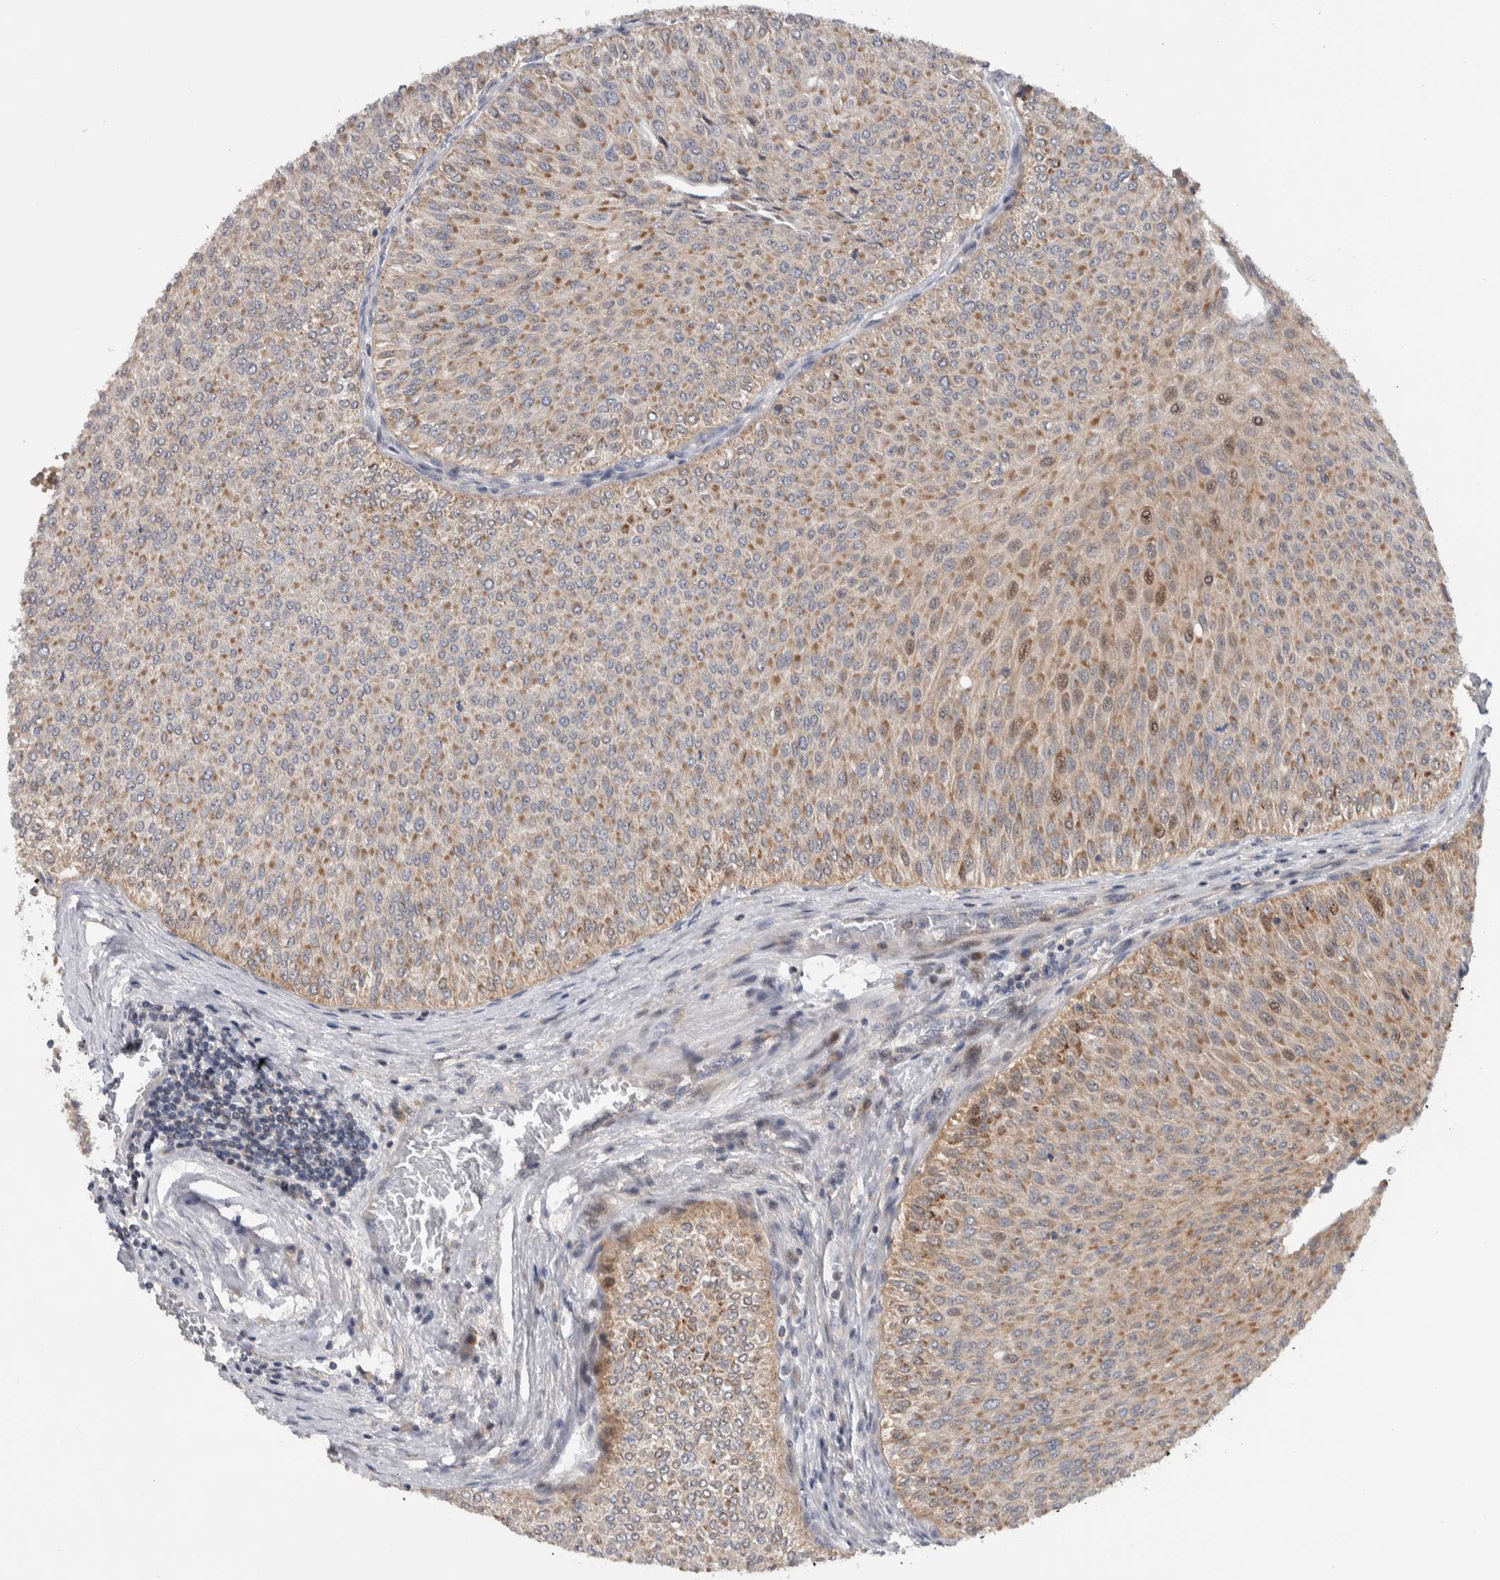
{"staining": {"intensity": "moderate", "quantity": ">75%", "location": "cytoplasmic/membranous"}, "tissue": "urothelial cancer", "cell_type": "Tumor cells", "image_type": "cancer", "snomed": [{"axis": "morphology", "description": "Urothelial carcinoma, Low grade"}, {"axis": "topography", "description": "Urinary bladder"}], "caption": "Tumor cells demonstrate moderate cytoplasmic/membranous expression in about >75% of cells in urothelial carcinoma (low-grade). (DAB IHC with brightfield microscopy, high magnification).", "gene": "PRRG4", "patient": {"sex": "male", "age": 78}}